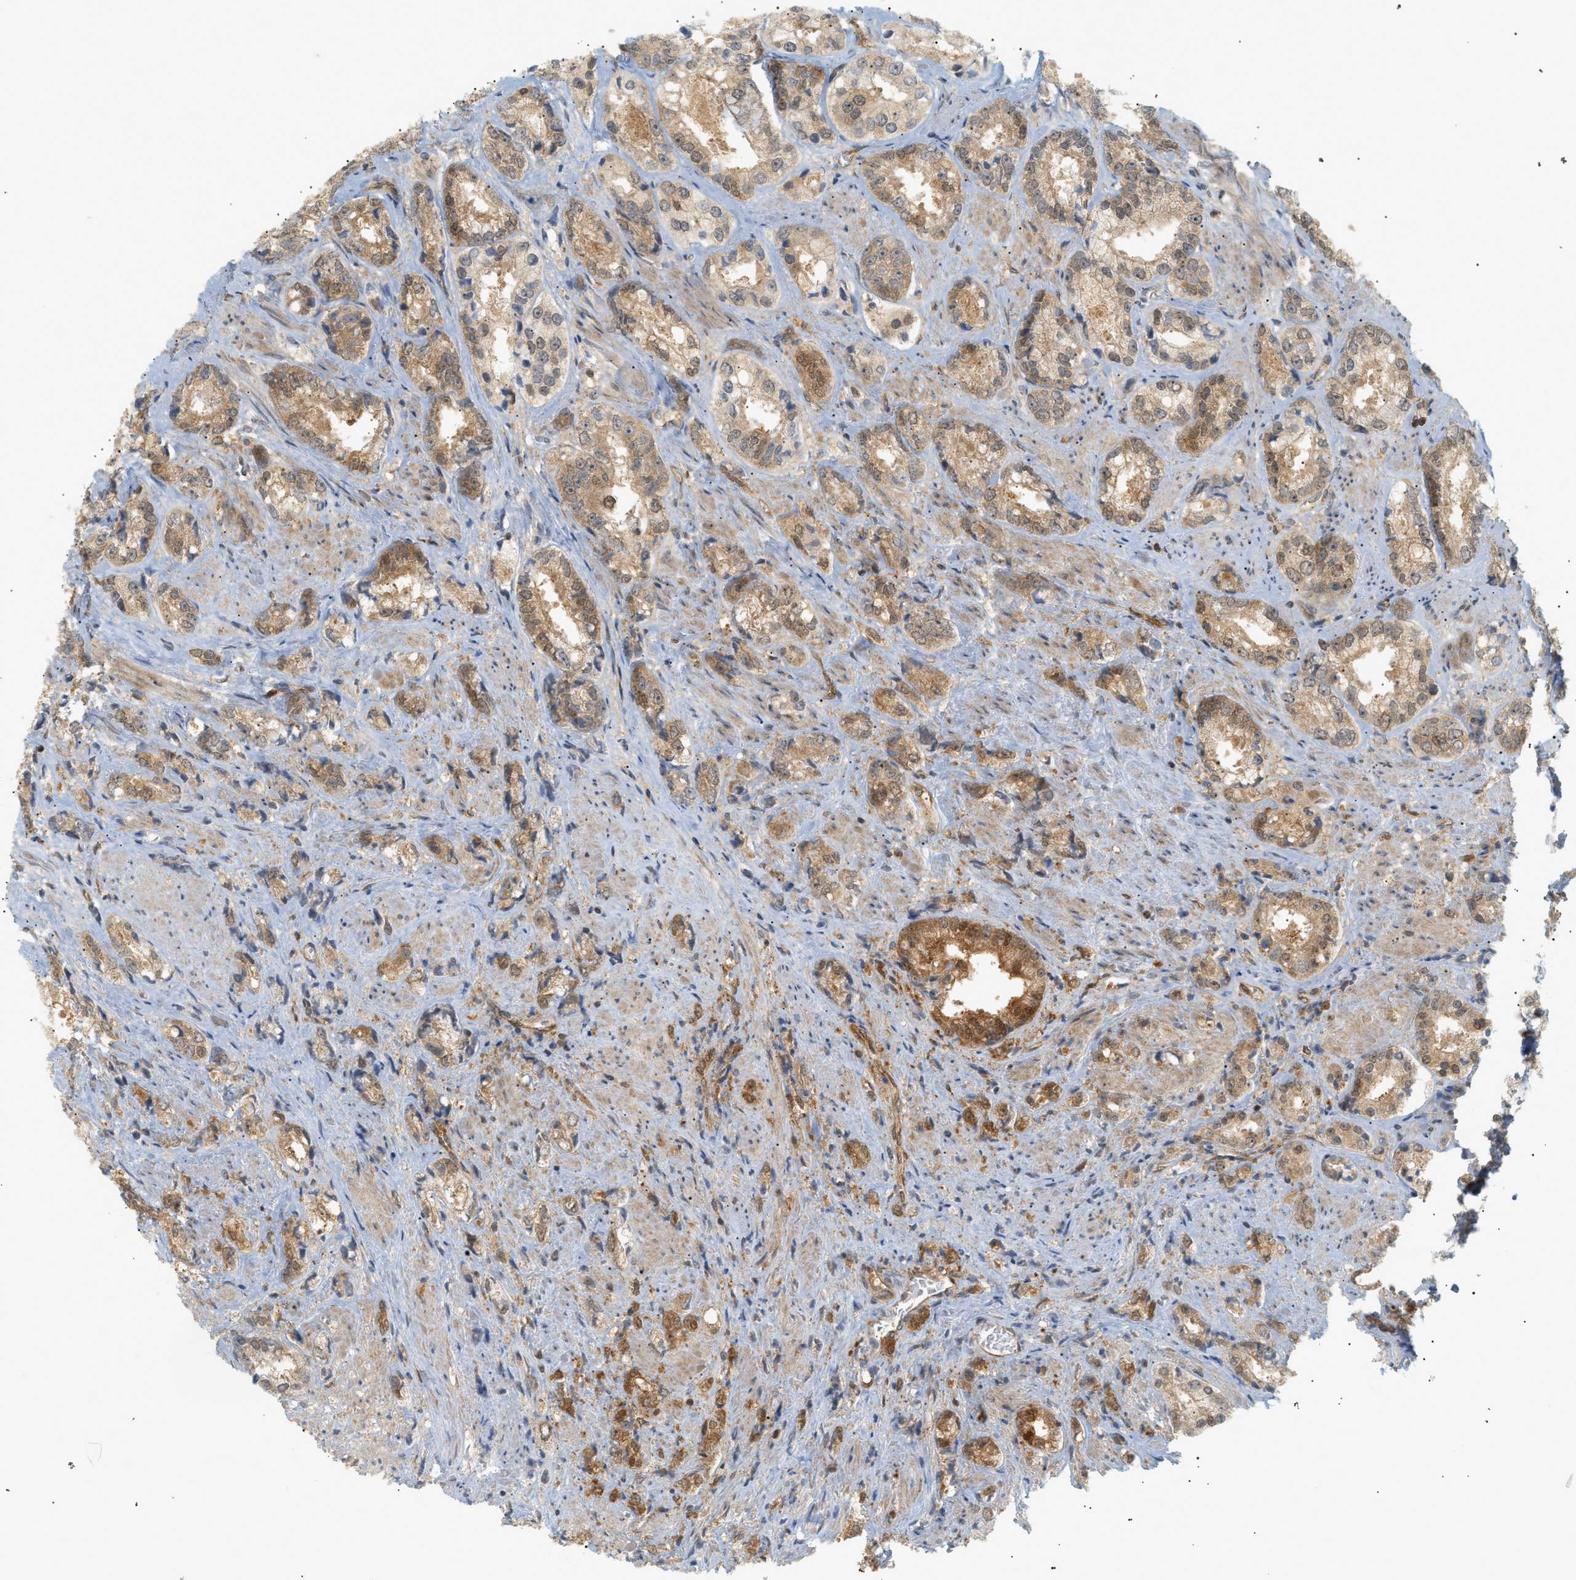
{"staining": {"intensity": "moderate", "quantity": ">75%", "location": "cytoplasmic/membranous"}, "tissue": "prostate cancer", "cell_type": "Tumor cells", "image_type": "cancer", "snomed": [{"axis": "morphology", "description": "Adenocarcinoma, High grade"}, {"axis": "topography", "description": "Prostate"}], "caption": "Immunohistochemical staining of prostate cancer demonstrates medium levels of moderate cytoplasmic/membranous positivity in approximately >75% of tumor cells.", "gene": "SHC1", "patient": {"sex": "male", "age": 61}}